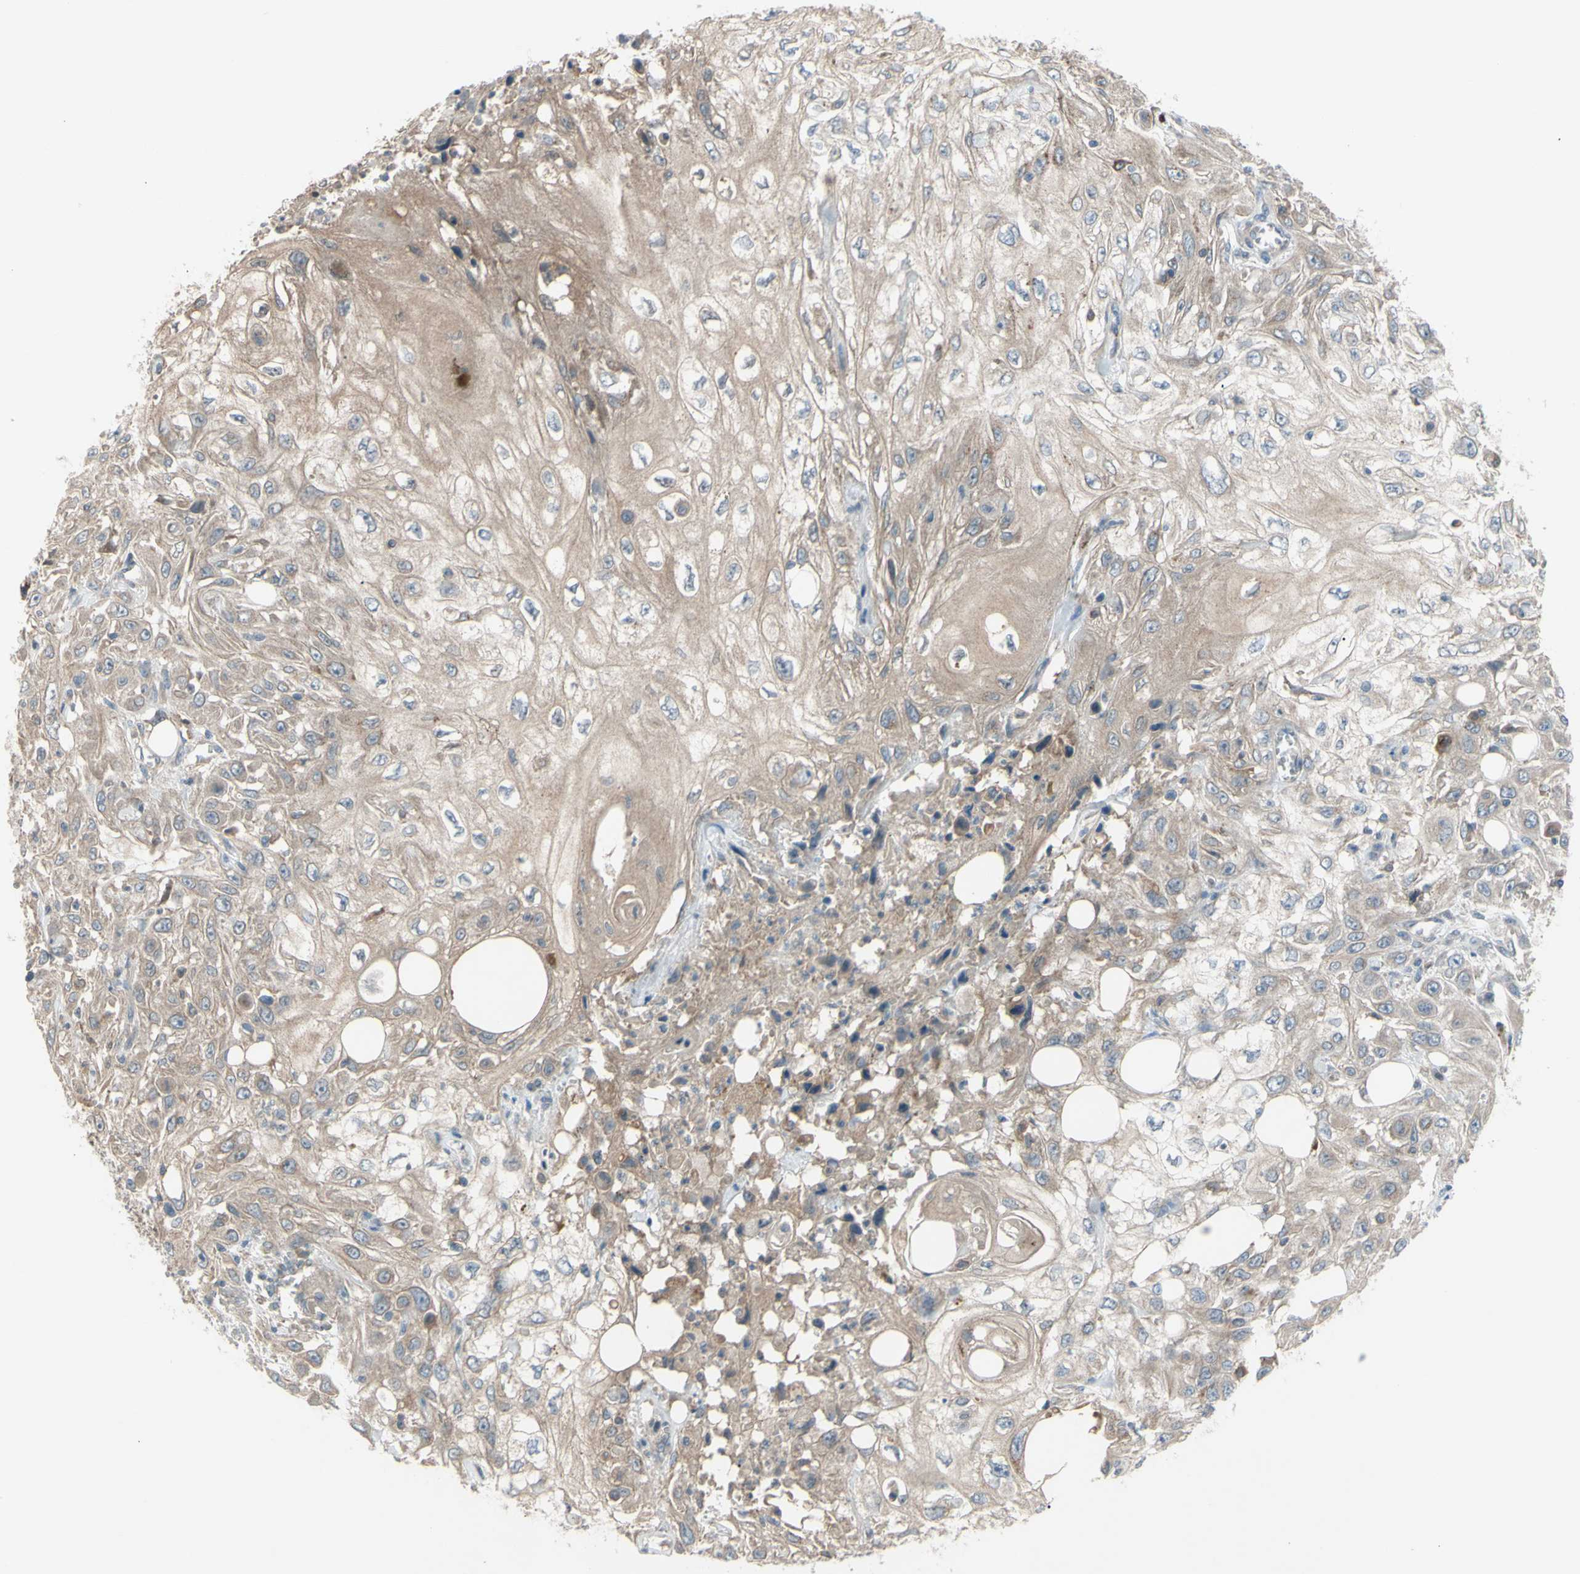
{"staining": {"intensity": "weak", "quantity": ">75%", "location": "cytoplasmic/membranous"}, "tissue": "skin cancer", "cell_type": "Tumor cells", "image_type": "cancer", "snomed": [{"axis": "morphology", "description": "Squamous cell carcinoma, NOS"}, {"axis": "topography", "description": "Skin"}], "caption": "Protein staining of skin cancer (squamous cell carcinoma) tissue demonstrates weak cytoplasmic/membranous expression in about >75% of tumor cells.", "gene": "AFP", "patient": {"sex": "male", "age": 75}}